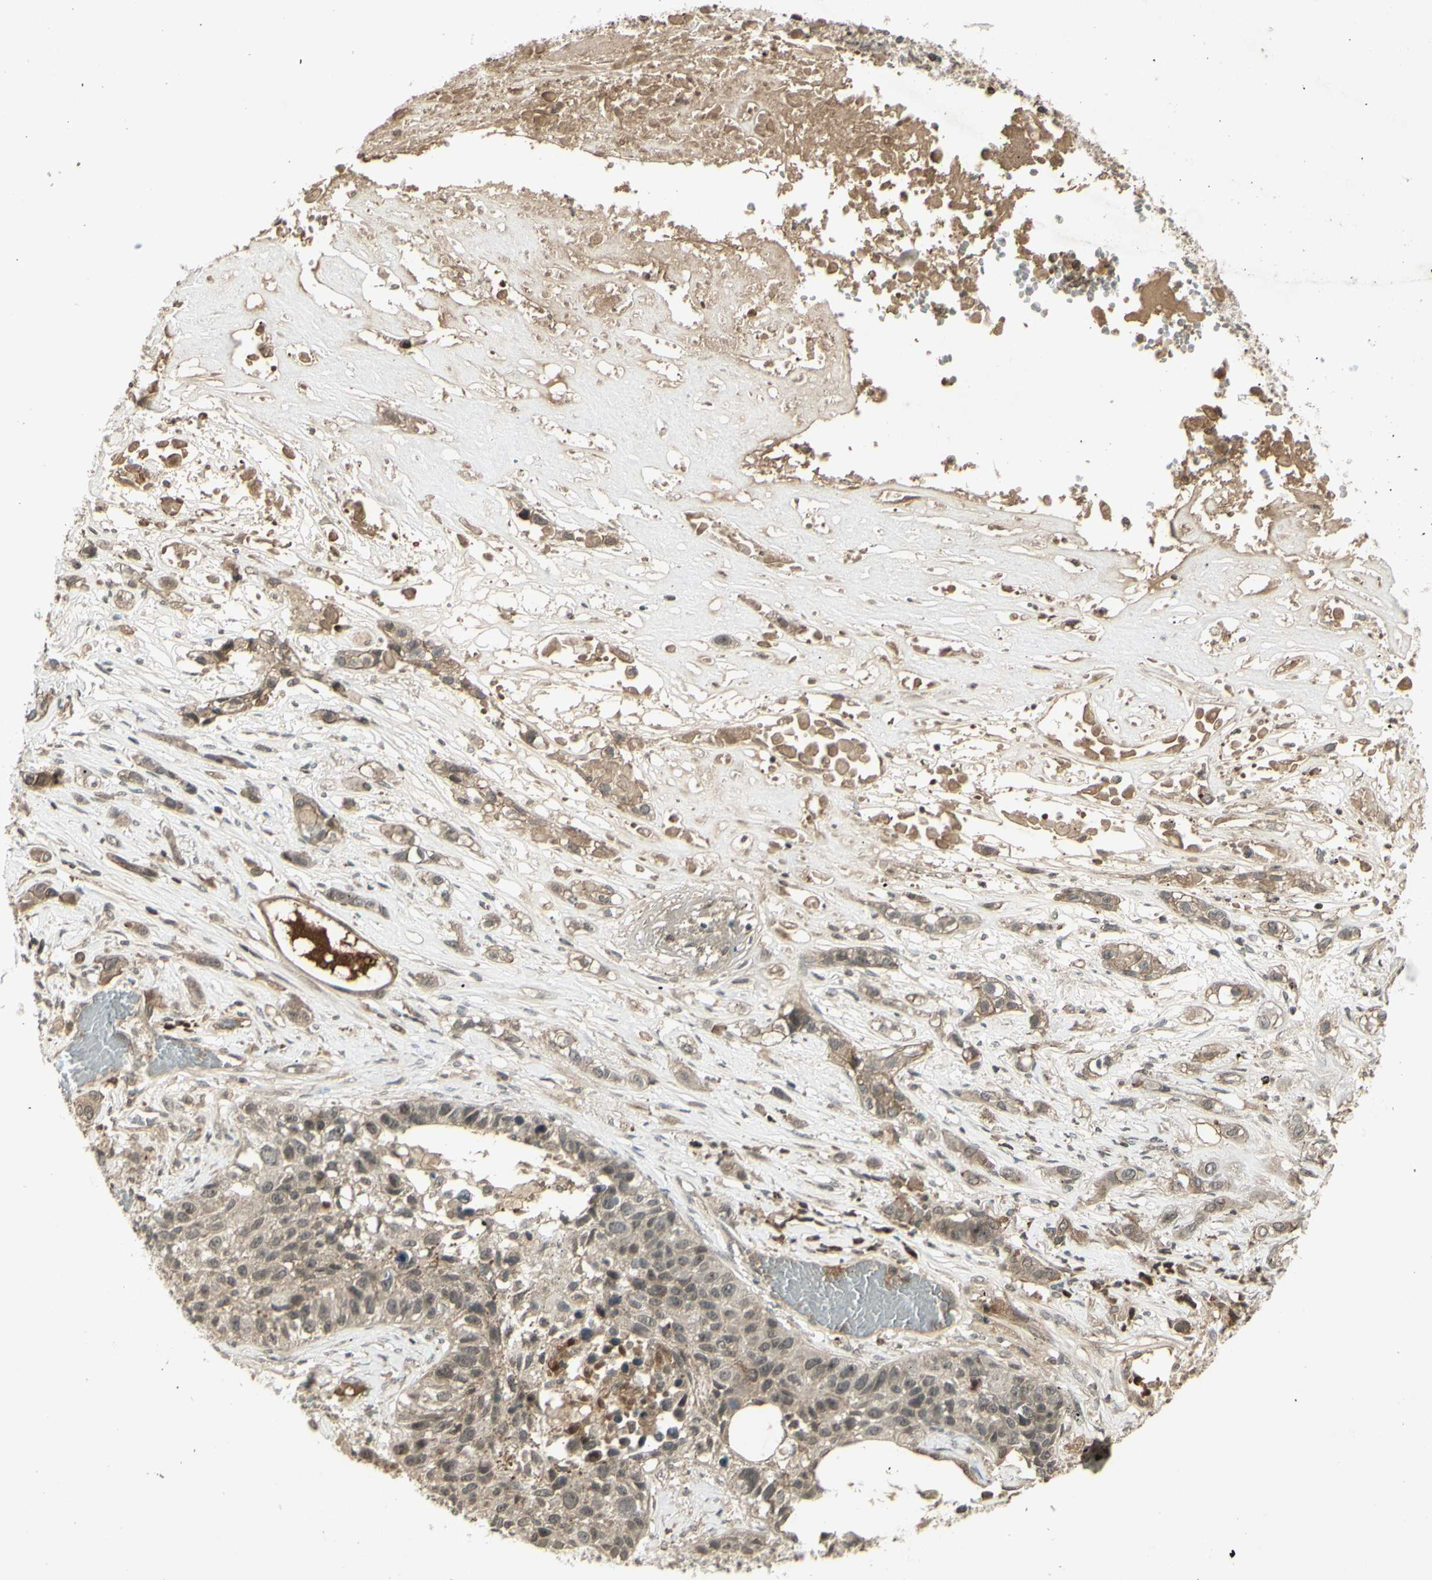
{"staining": {"intensity": "weak", "quantity": ">75%", "location": "cytoplasmic/membranous"}, "tissue": "lung cancer", "cell_type": "Tumor cells", "image_type": "cancer", "snomed": [{"axis": "morphology", "description": "Squamous cell carcinoma, NOS"}, {"axis": "topography", "description": "Lung"}], "caption": "Weak cytoplasmic/membranous protein staining is identified in about >75% of tumor cells in squamous cell carcinoma (lung).", "gene": "BLNK", "patient": {"sex": "male", "age": 71}}